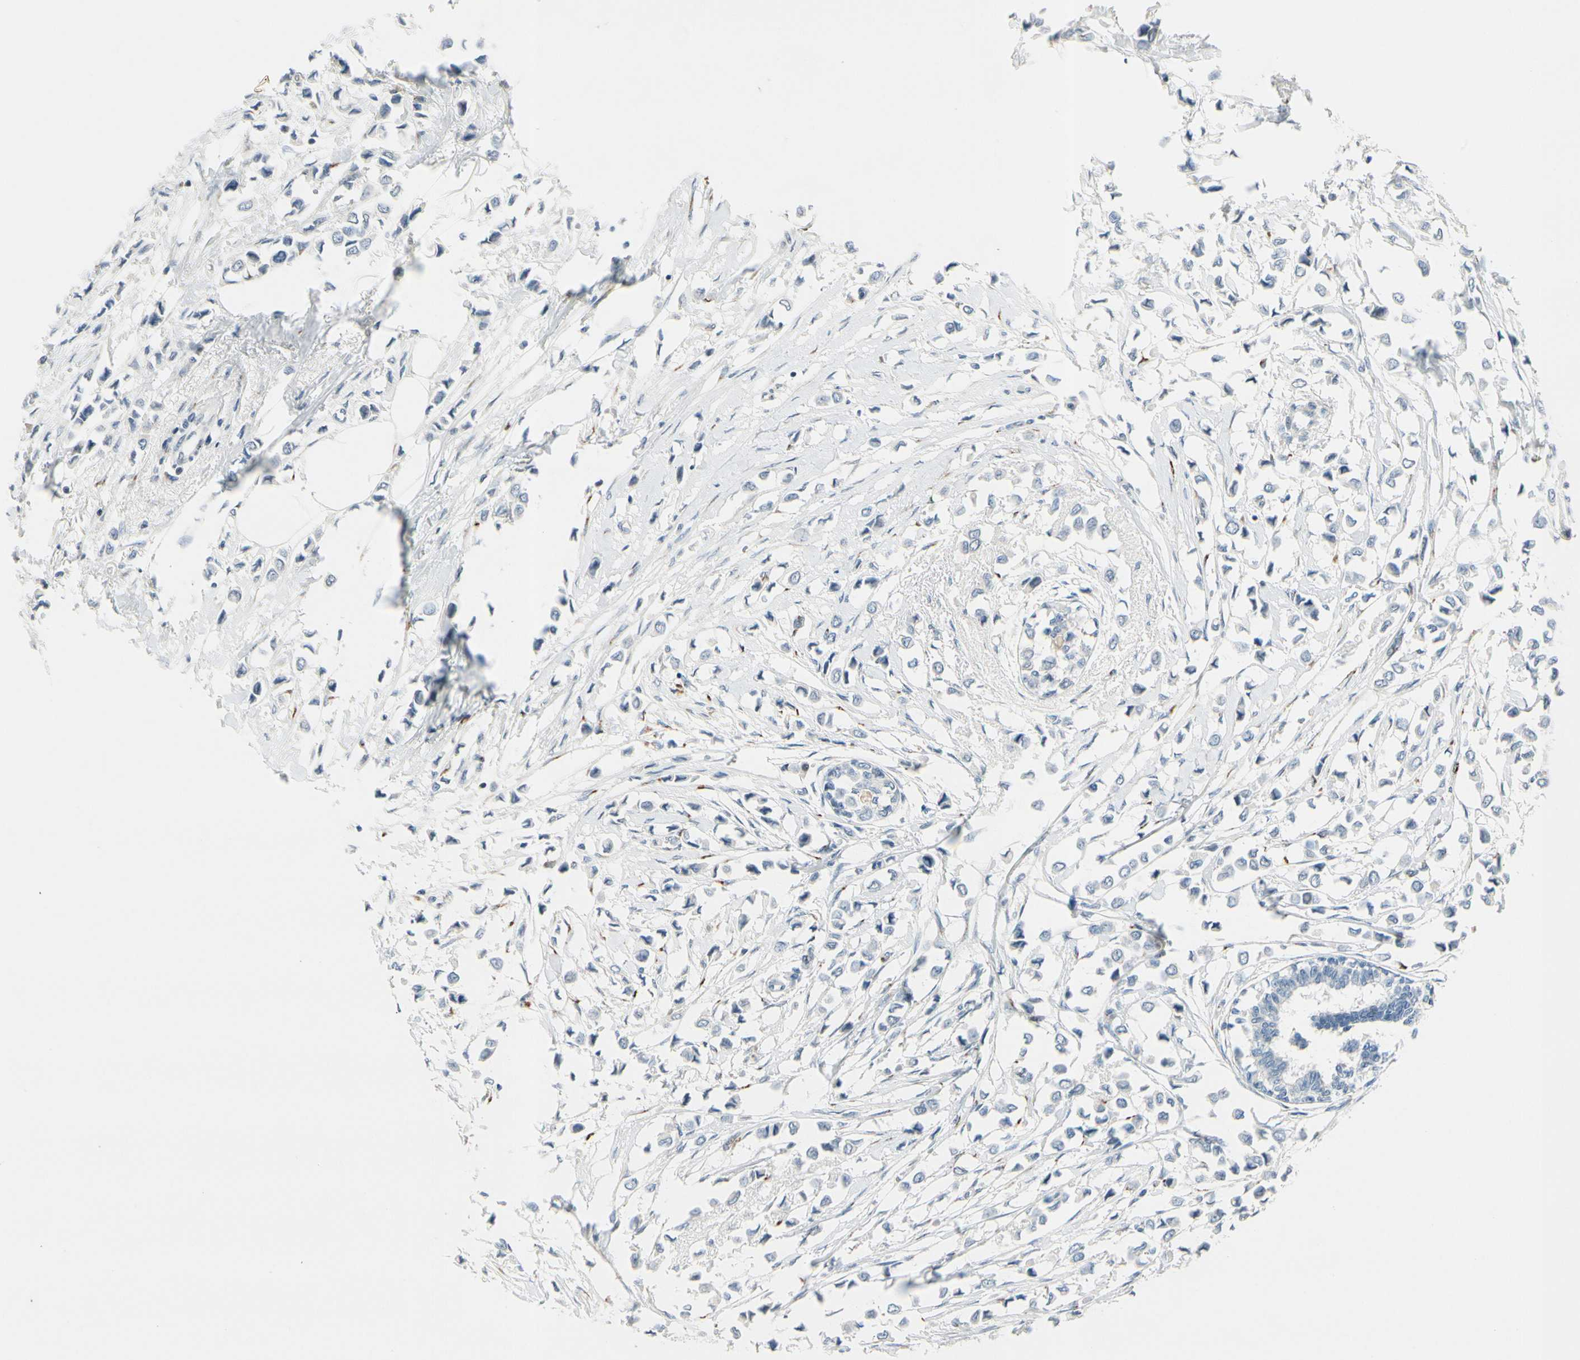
{"staining": {"intensity": "negative", "quantity": "none", "location": "none"}, "tissue": "breast cancer", "cell_type": "Tumor cells", "image_type": "cancer", "snomed": [{"axis": "morphology", "description": "Lobular carcinoma"}, {"axis": "topography", "description": "Breast"}], "caption": "This is an immunohistochemistry photomicrograph of breast lobular carcinoma. There is no staining in tumor cells.", "gene": "B4GALNT1", "patient": {"sex": "female", "age": 51}}